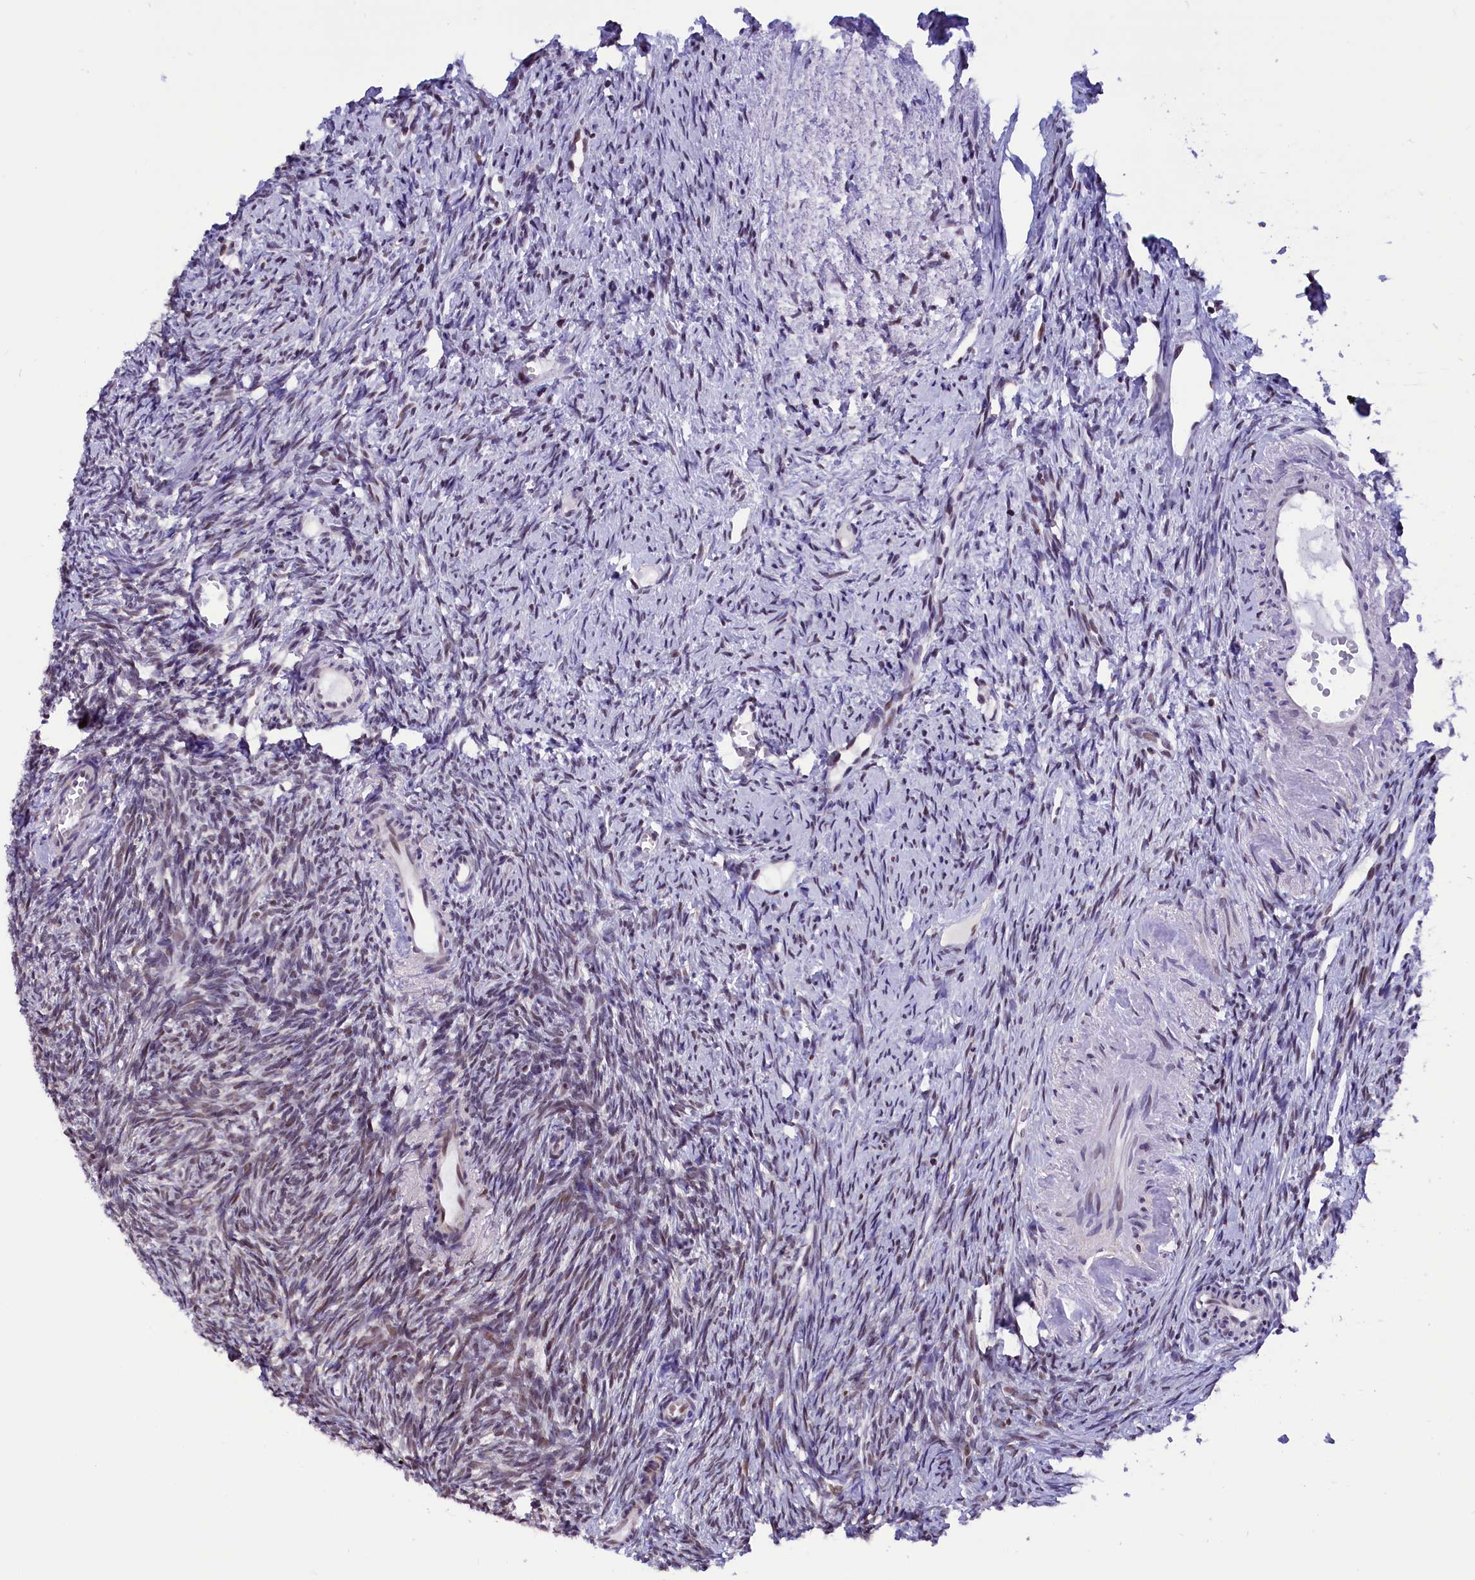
{"staining": {"intensity": "moderate", "quantity": ">75%", "location": "nuclear"}, "tissue": "ovary", "cell_type": "Follicle cells", "image_type": "normal", "snomed": [{"axis": "morphology", "description": "Normal tissue, NOS"}, {"axis": "topography", "description": "Ovary"}], "caption": "A high-resolution histopathology image shows IHC staining of benign ovary, which demonstrates moderate nuclear expression in about >75% of follicle cells. The staining is performed using DAB (3,3'-diaminobenzidine) brown chromogen to label protein expression. The nuclei are counter-stained blue using hematoxylin.", "gene": "CDYL2", "patient": {"sex": "female", "age": 51}}